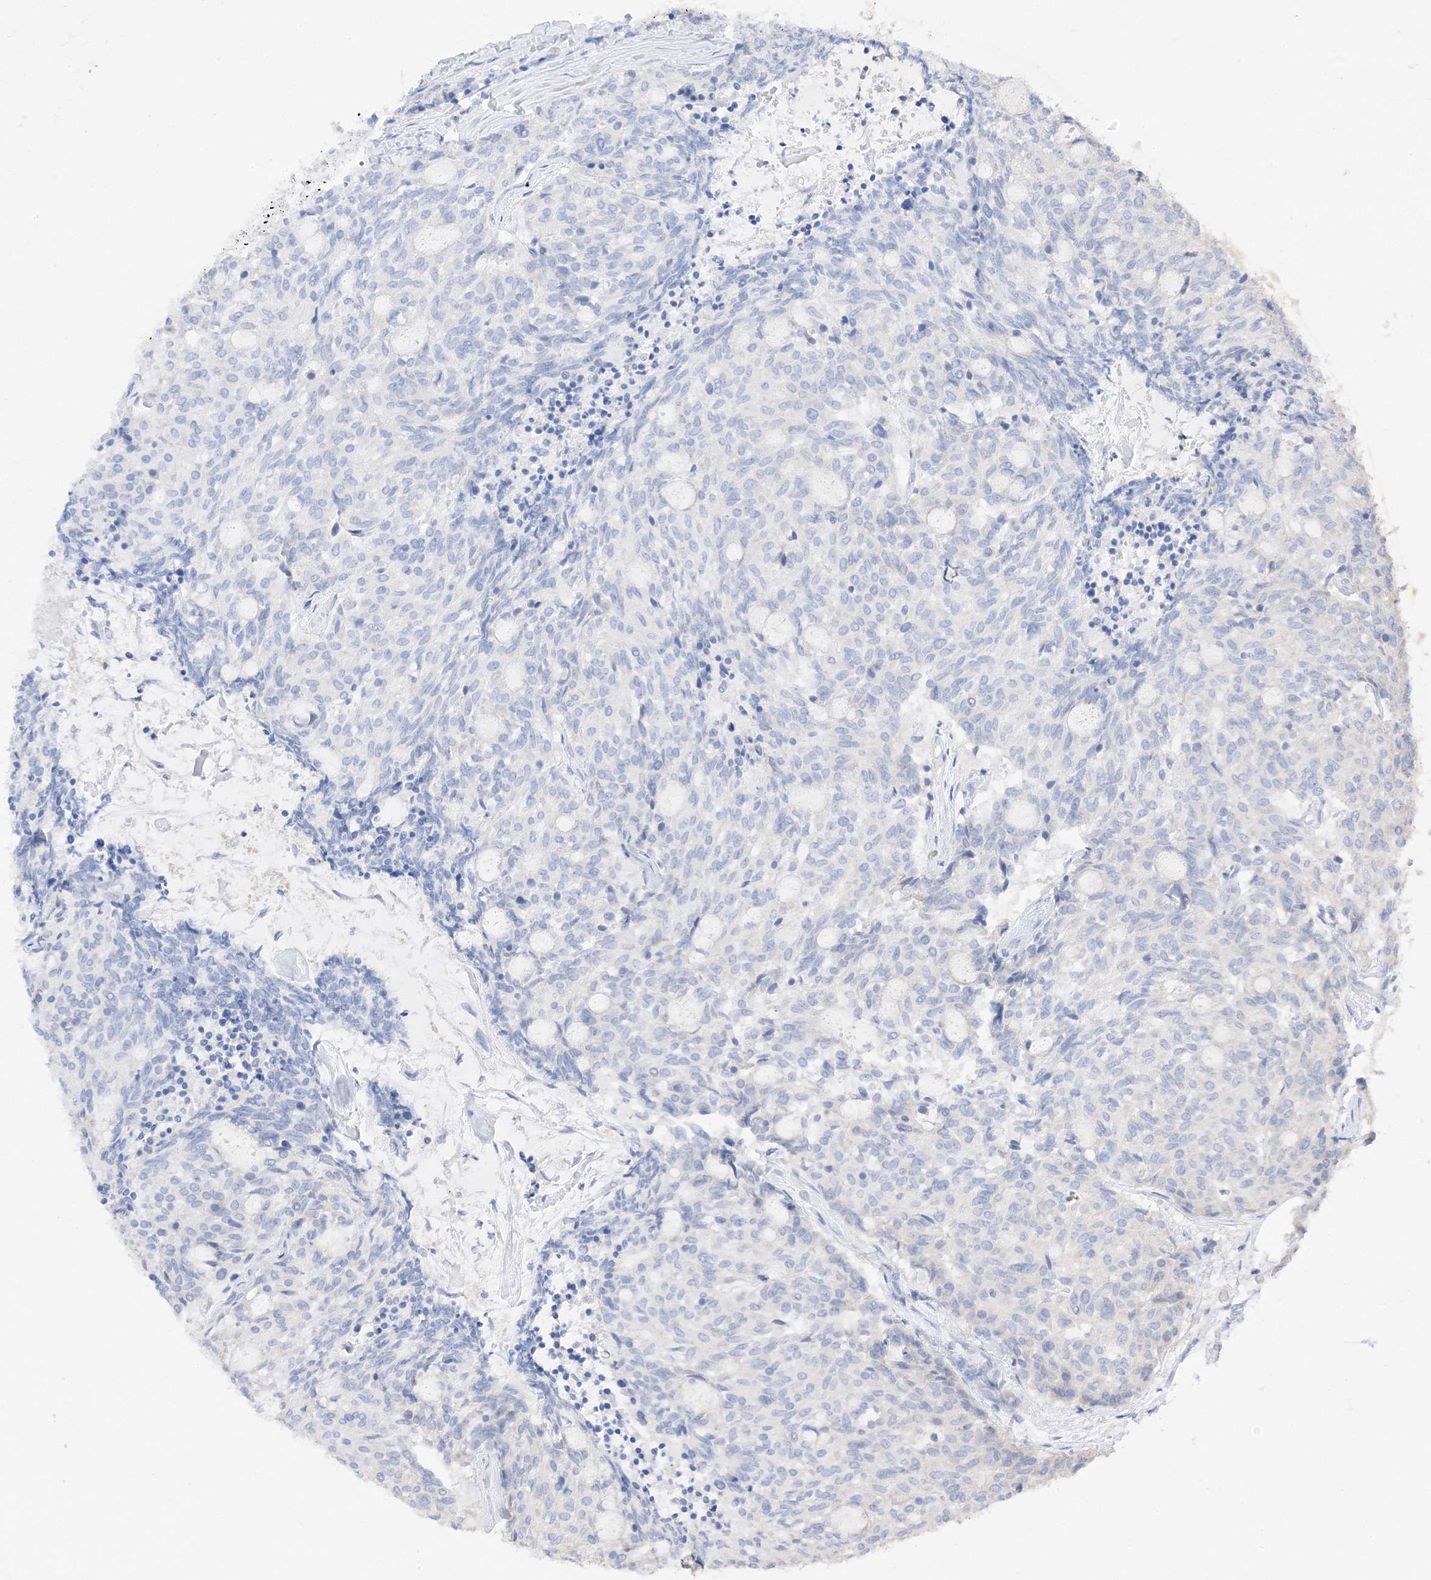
{"staining": {"intensity": "negative", "quantity": "none", "location": "none"}, "tissue": "carcinoid", "cell_type": "Tumor cells", "image_type": "cancer", "snomed": [{"axis": "morphology", "description": "Carcinoid, malignant, NOS"}, {"axis": "topography", "description": "Pancreas"}], "caption": "DAB (3,3'-diaminobenzidine) immunohistochemical staining of human carcinoid displays no significant staining in tumor cells. Brightfield microscopy of immunohistochemistry (IHC) stained with DAB (3,3'-diaminobenzidine) (brown) and hematoxylin (blue), captured at high magnification.", "gene": "MUC17", "patient": {"sex": "female", "age": 54}}